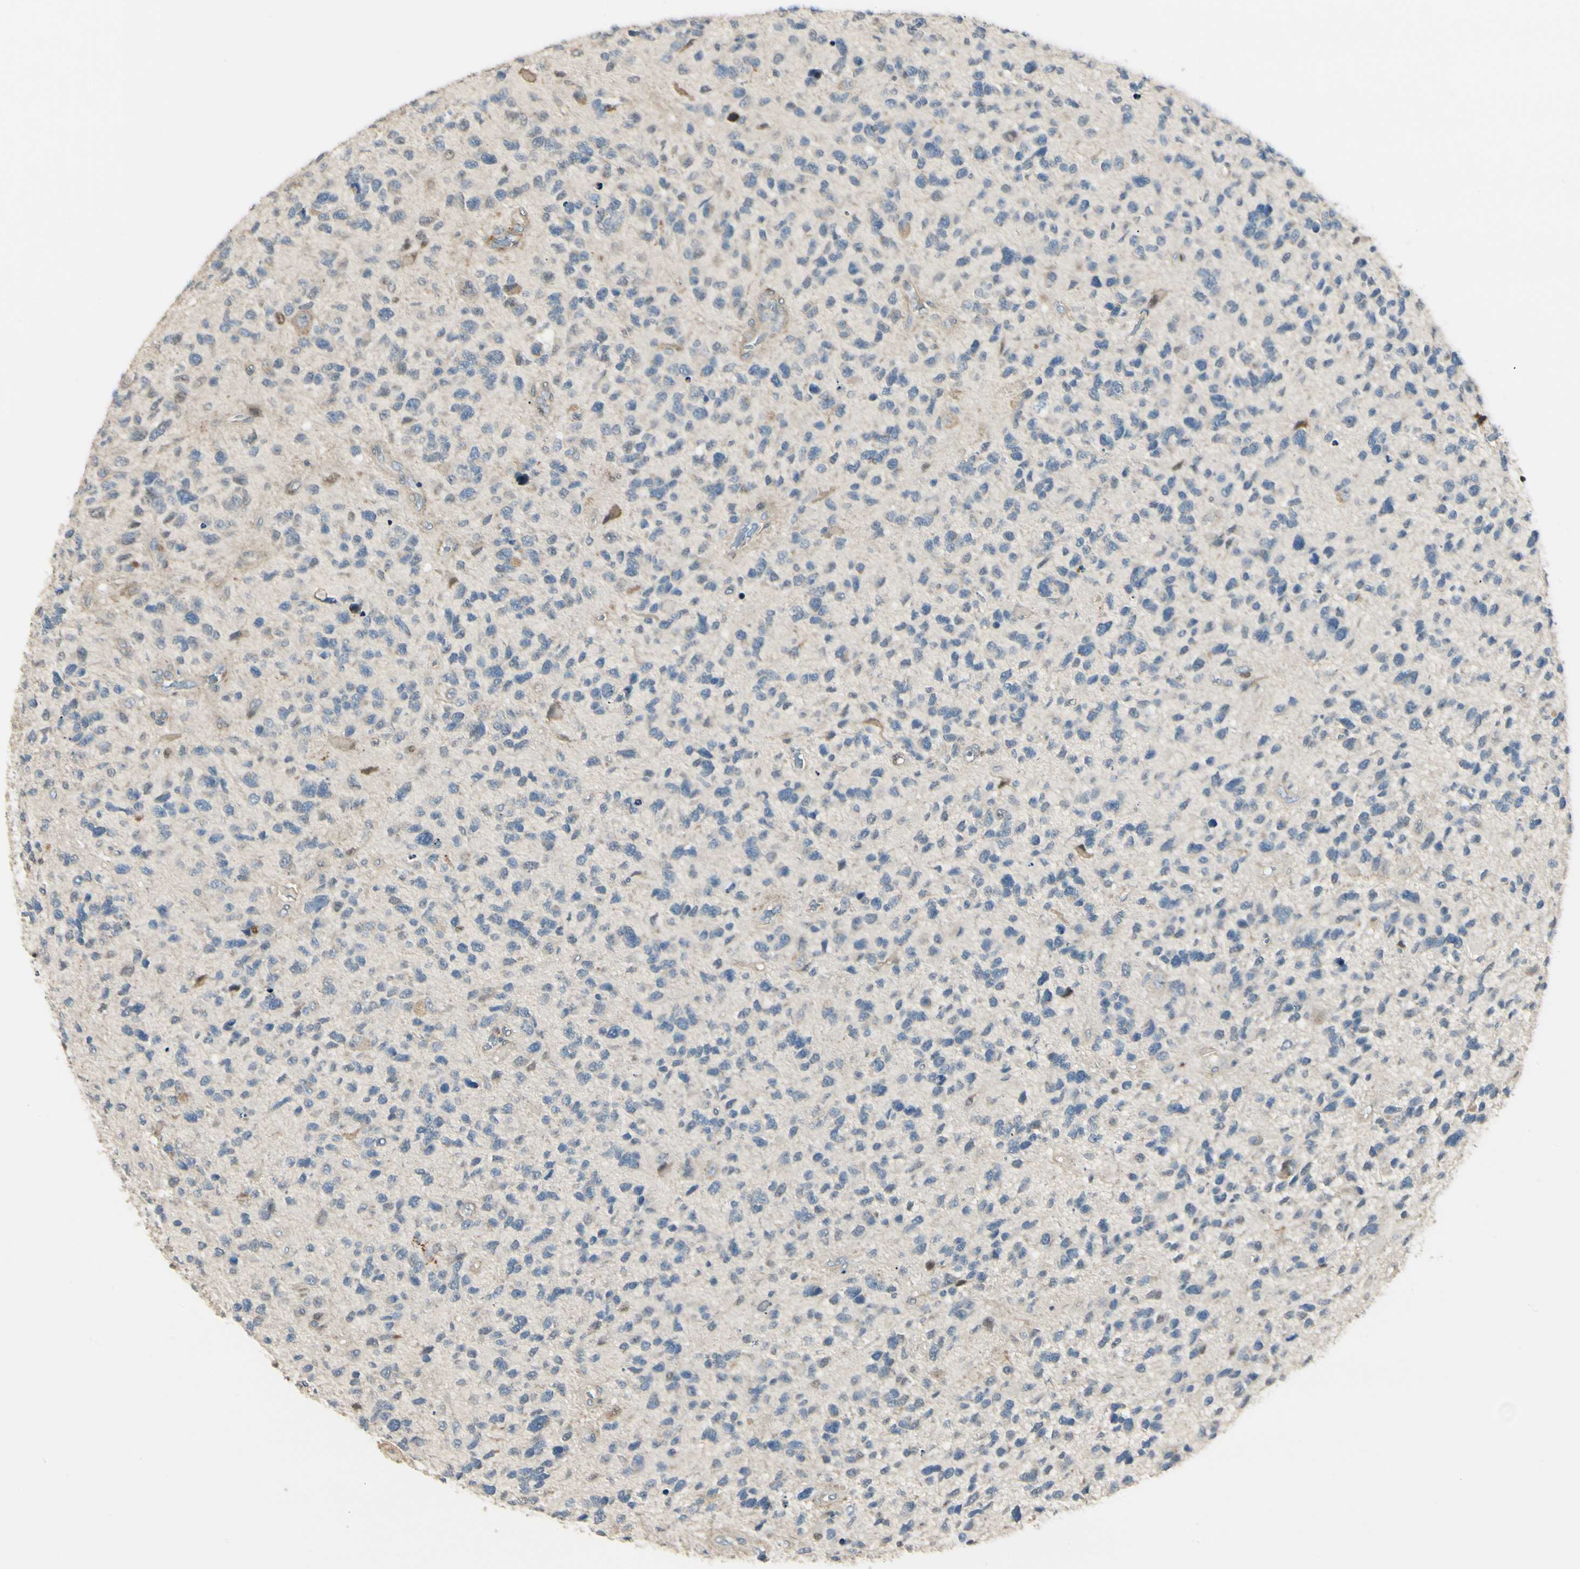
{"staining": {"intensity": "weak", "quantity": "<25%", "location": "cytoplasmic/membranous"}, "tissue": "glioma", "cell_type": "Tumor cells", "image_type": "cancer", "snomed": [{"axis": "morphology", "description": "Glioma, malignant, High grade"}, {"axis": "topography", "description": "Brain"}], "caption": "DAB (3,3'-diaminobenzidine) immunohistochemical staining of malignant glioma (high-grade) displays no significant expression in tumor cells.", "gene": "P4HA3", "patient": {"sex": "female", "age": 58}}